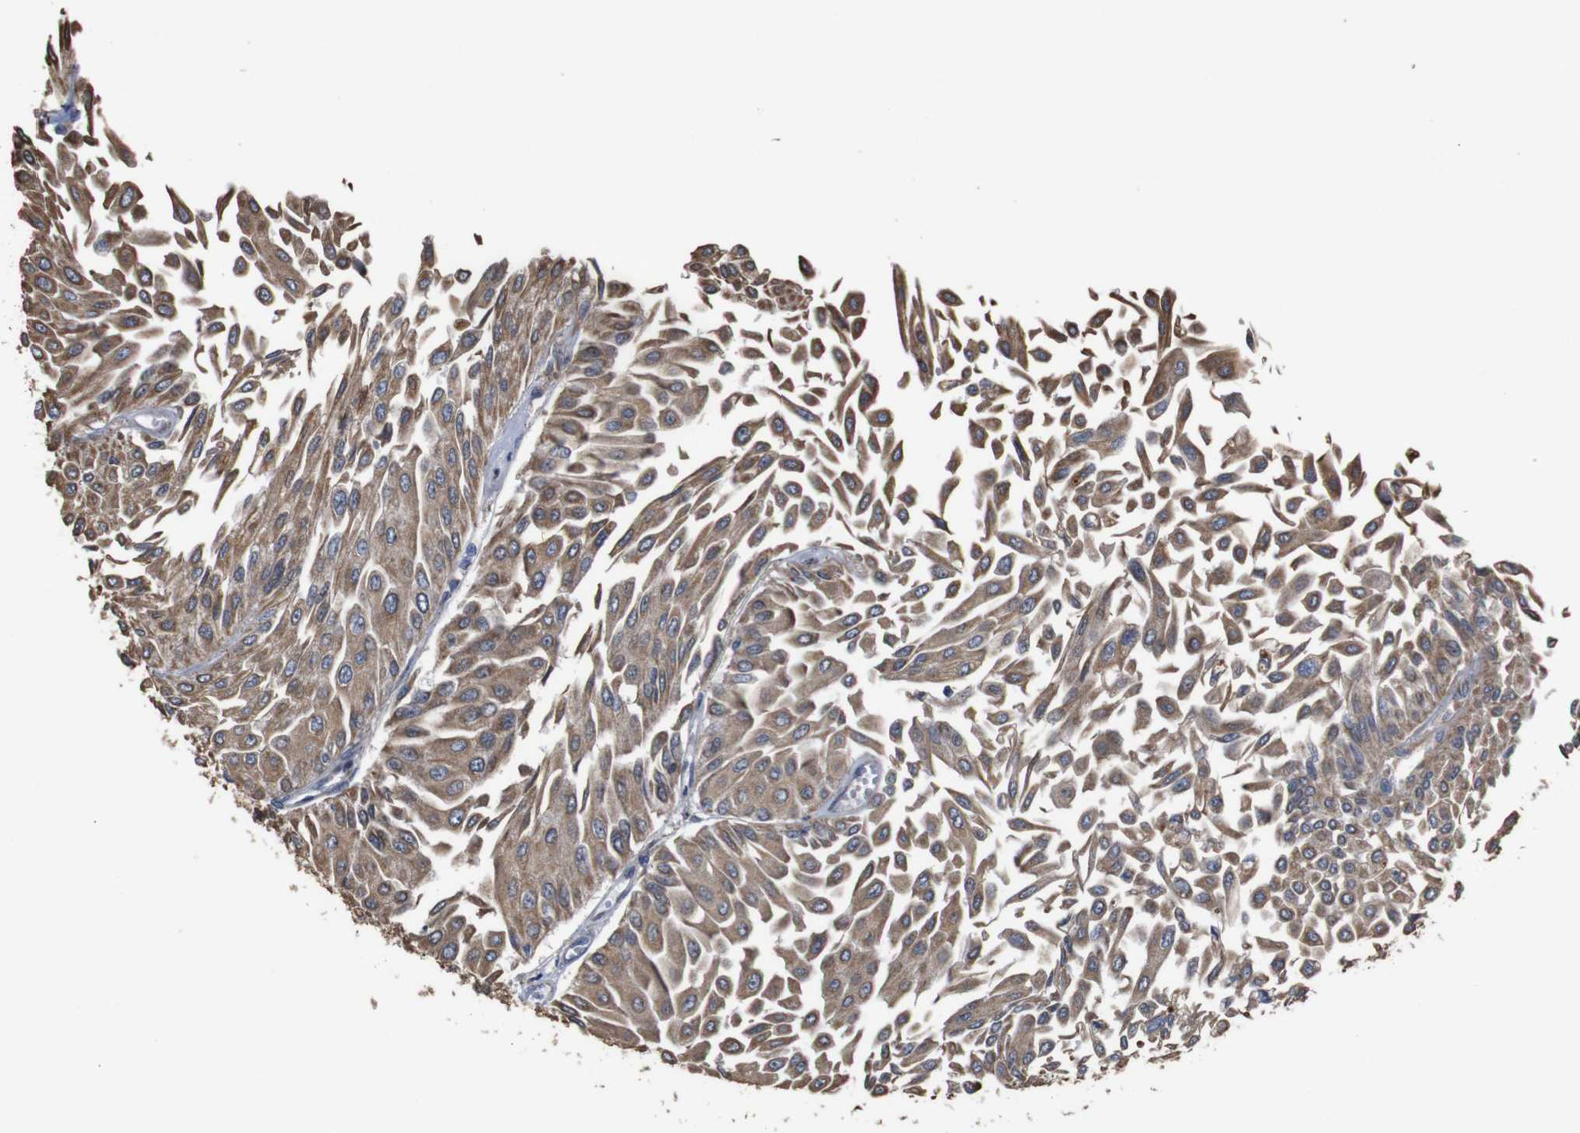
{"staining": {"intensity": "moderate", "quantity": ">75%", "location": "cytoplasmic/membranous"}, "tissue": "urothelial cancer", "cell_type": "Tumor cells", "image_type": "cancer", "snomed": [{"axis": "morphology", "description": "Urothelial carcinoma, Low grade"}, {"axis": "topography", "description": "Urinary bladder"}], "caption": "Urothelial cancer stained with immunohistochemistry exhibits moderate cytoplasmic/membranous staining in about >75% of tumor cells. The staining was performed using DAB, with brown indicating positive protein expression. Nuclei are stained blue with hematoxylin.", "gene": "ATP7B", "patient": {"sex": "male", "age": 67}}